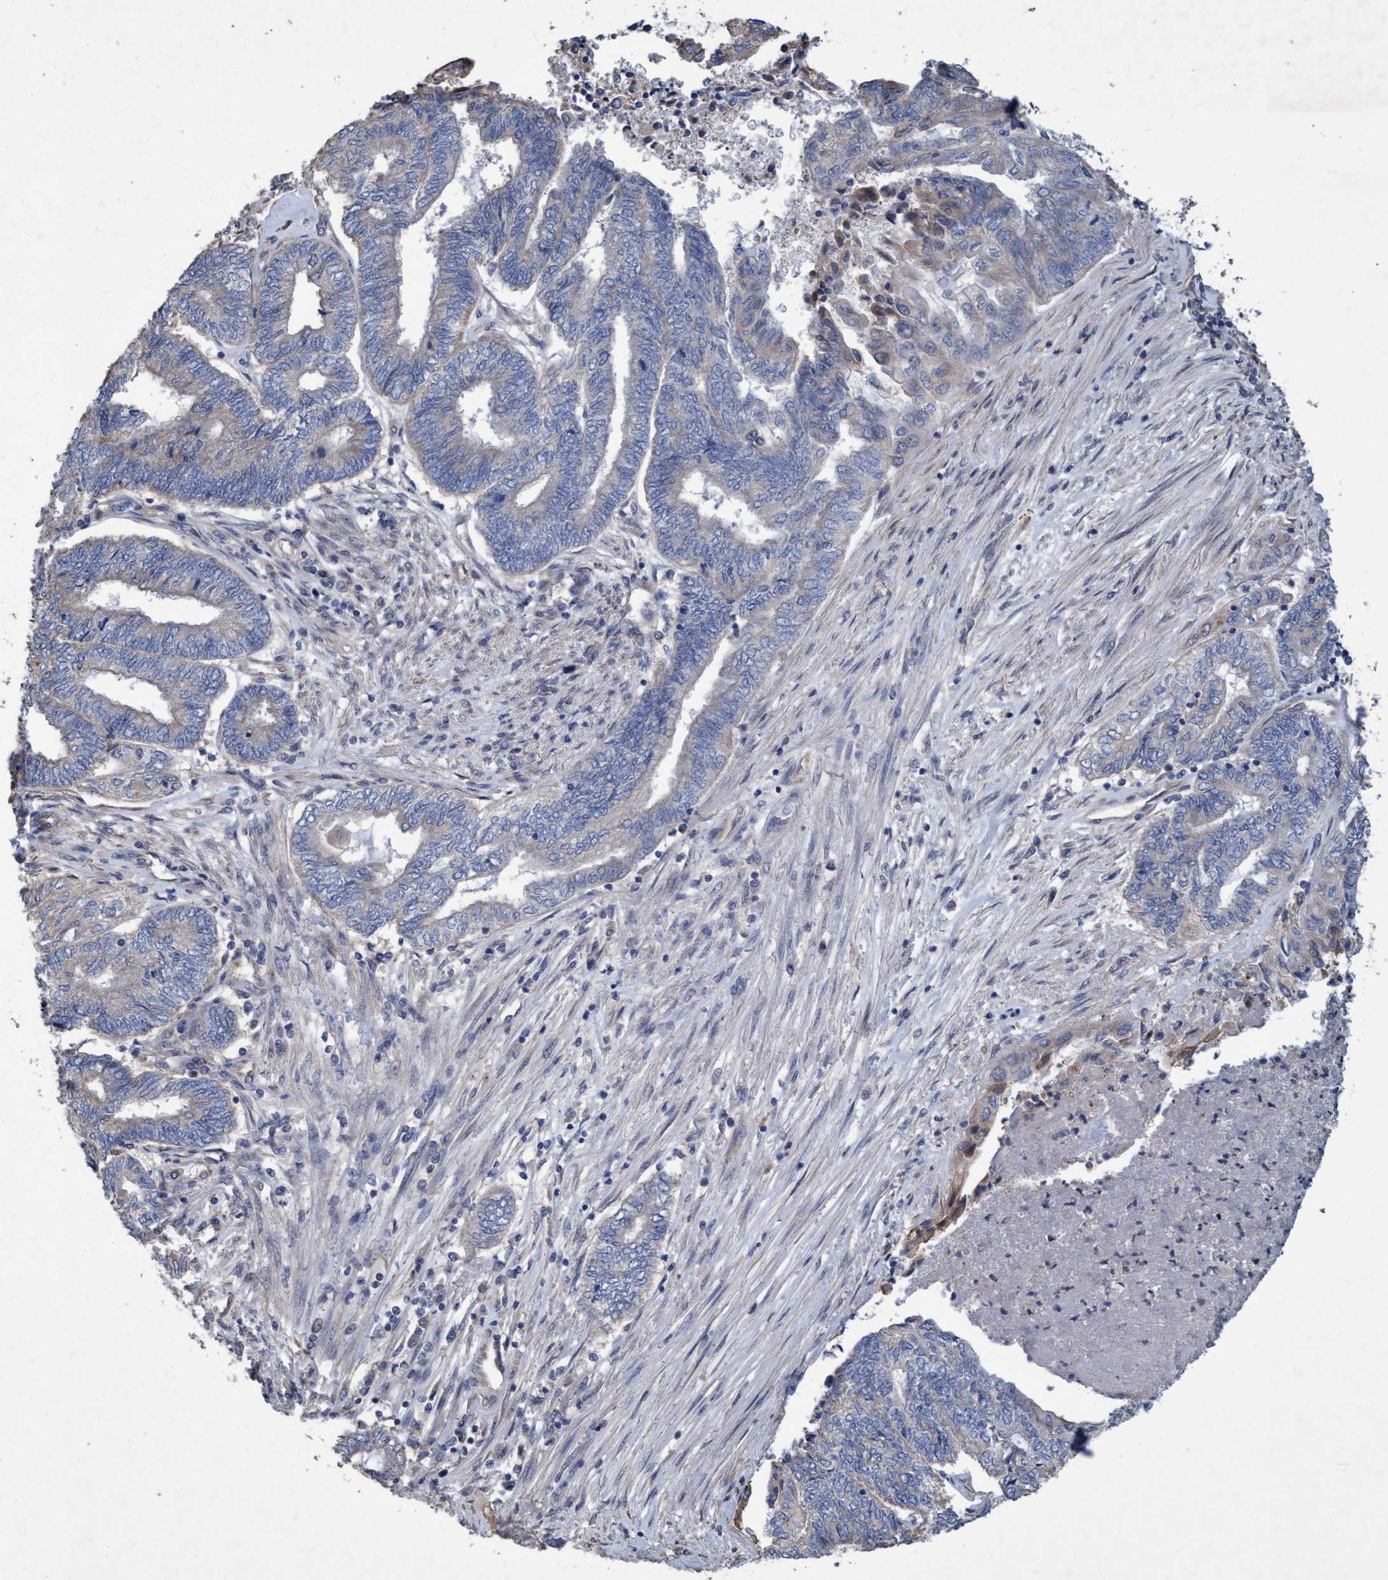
{"staining": {"intensity": "negative", "quantity": "none", "location": "none"}, "tissue": "endometrial cancer", "cell_type": "Tumor cells", "image_type": "cancer", "snomed": [{"axis": "morphology", "description": "Adenocarcinoma, NOS"}, {"axis": "topography", "description": "Uterus"}, {"axis": "topography", "description": "Endometrium"}], "caption": "Tumor cells show no significant staining in adenocarcinoma (endometrial). (DAB (3,3'-diaminobenzidine) immunohistochemistry (IHC) visualized using brightfield microscopy, high magnification).", "gene": "BICD2", "patient": {"sex": "female", "age": 70}}